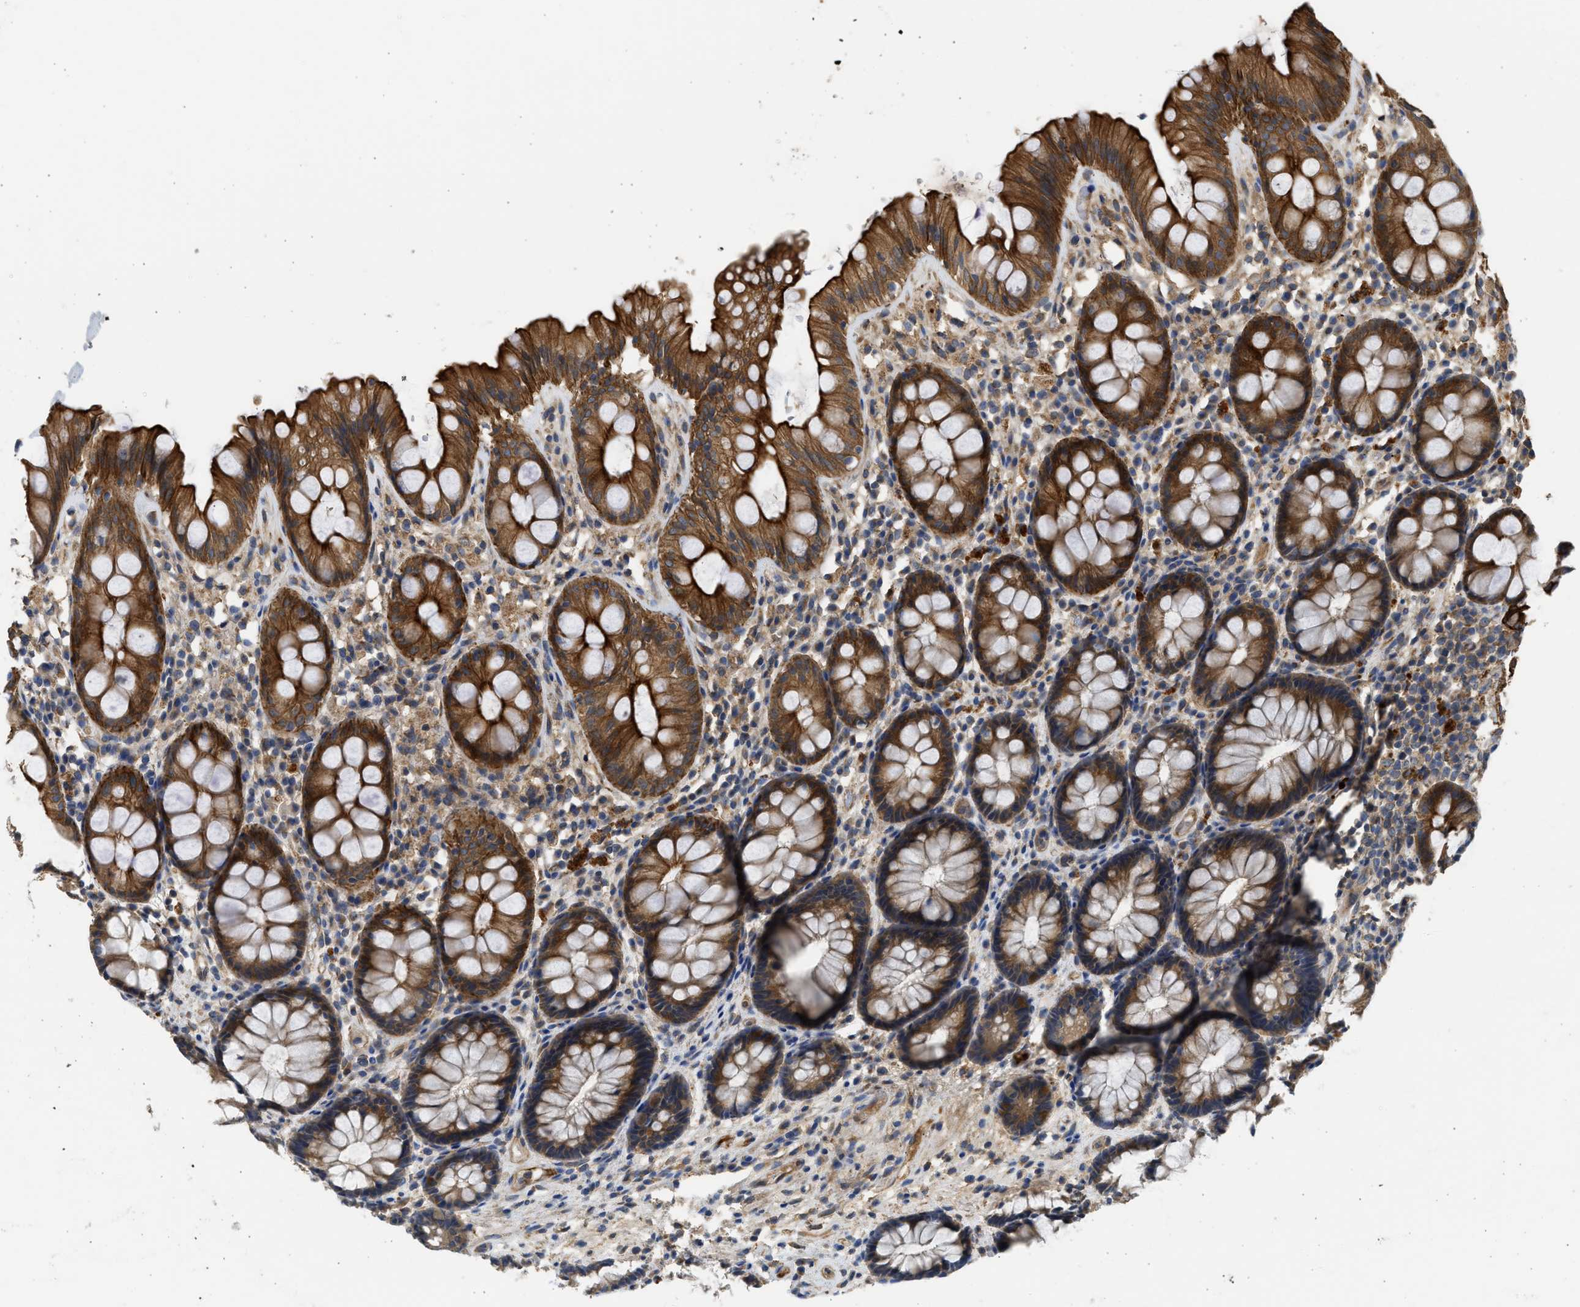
{"staining": {"intensity": "strong", "quantity": ">75%", "location": "cytoplasmic/membranous"}, "tissue": "rectum", "cell_type": "Glandular cells", "image_type": "normal", "snomed": [{"axis": "morphology", "description": "Normal tissue, NOS"}, {"axis": "topography", "description": "Rectum"}], "caption": "A high-resolution image shows IHC staining of normal rectum, which exhibits strong cytoplasmic/membranous expression in about >75% of glandular cells. (IHC, brightfield microscopy, high magnification).", "gene": "CSRNP2", "patient": {"sex": "male", "age": 64}}